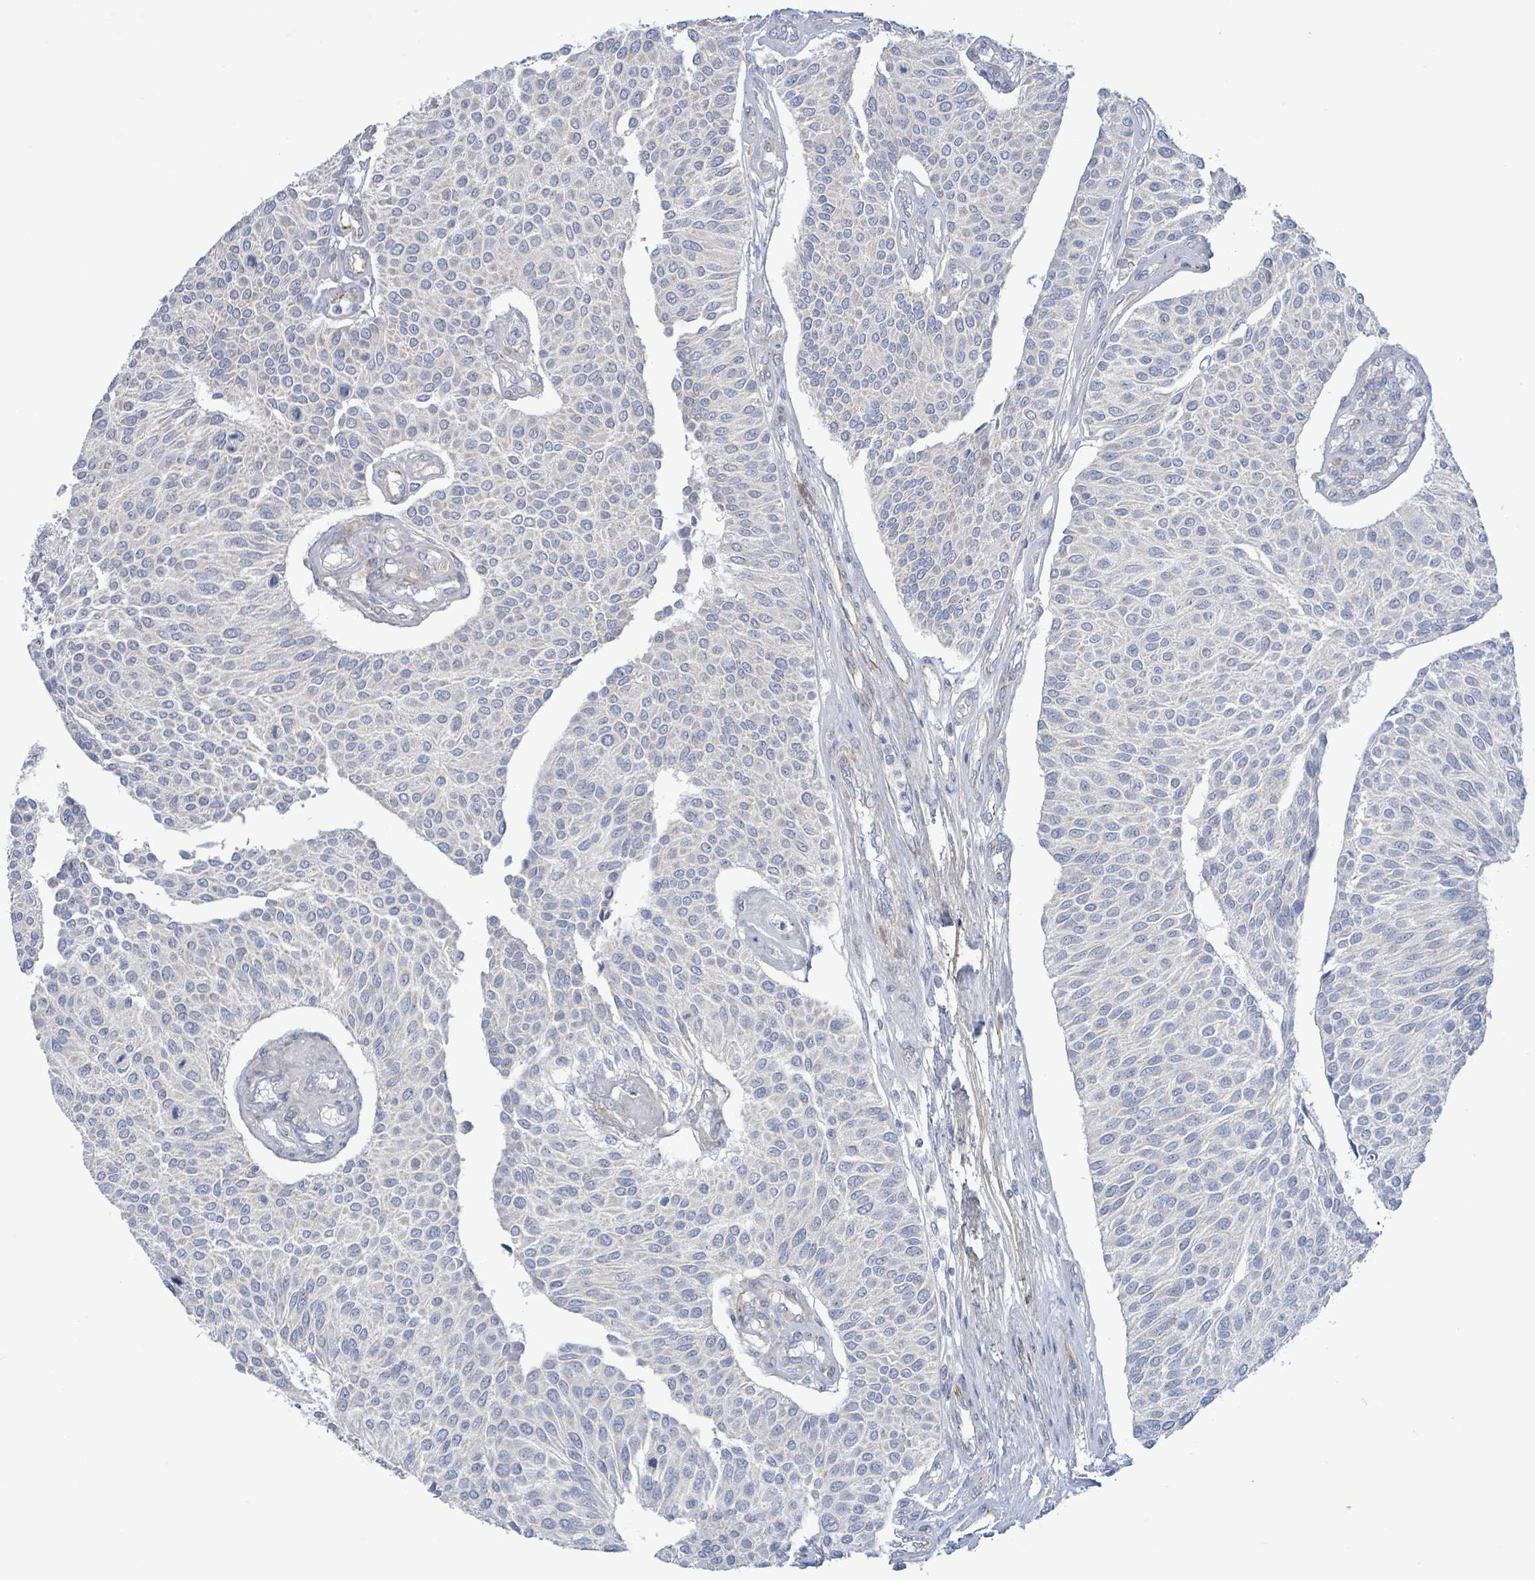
{"staining": {"intensity": "negative", "quantity": "none", "location": "none"}, "tissue": "urothelial cancer", "cell_type": "Tumor cells", "image_type": "cancer", "snomed": [{"axis": "morphology", "description": "Urothelial carcinoma, NOS"}, {"axis": "topography", "description": "Urinary bladder"}], "caption": "High power microscopy photomicrograph of an immunohistochemistry (IHC) photomicrograph of transitional cell carcinoma, revealing no significant positivity in tumor cells.", "gene": "ALG12", "patient": {"sex": "male", "age": 55}}